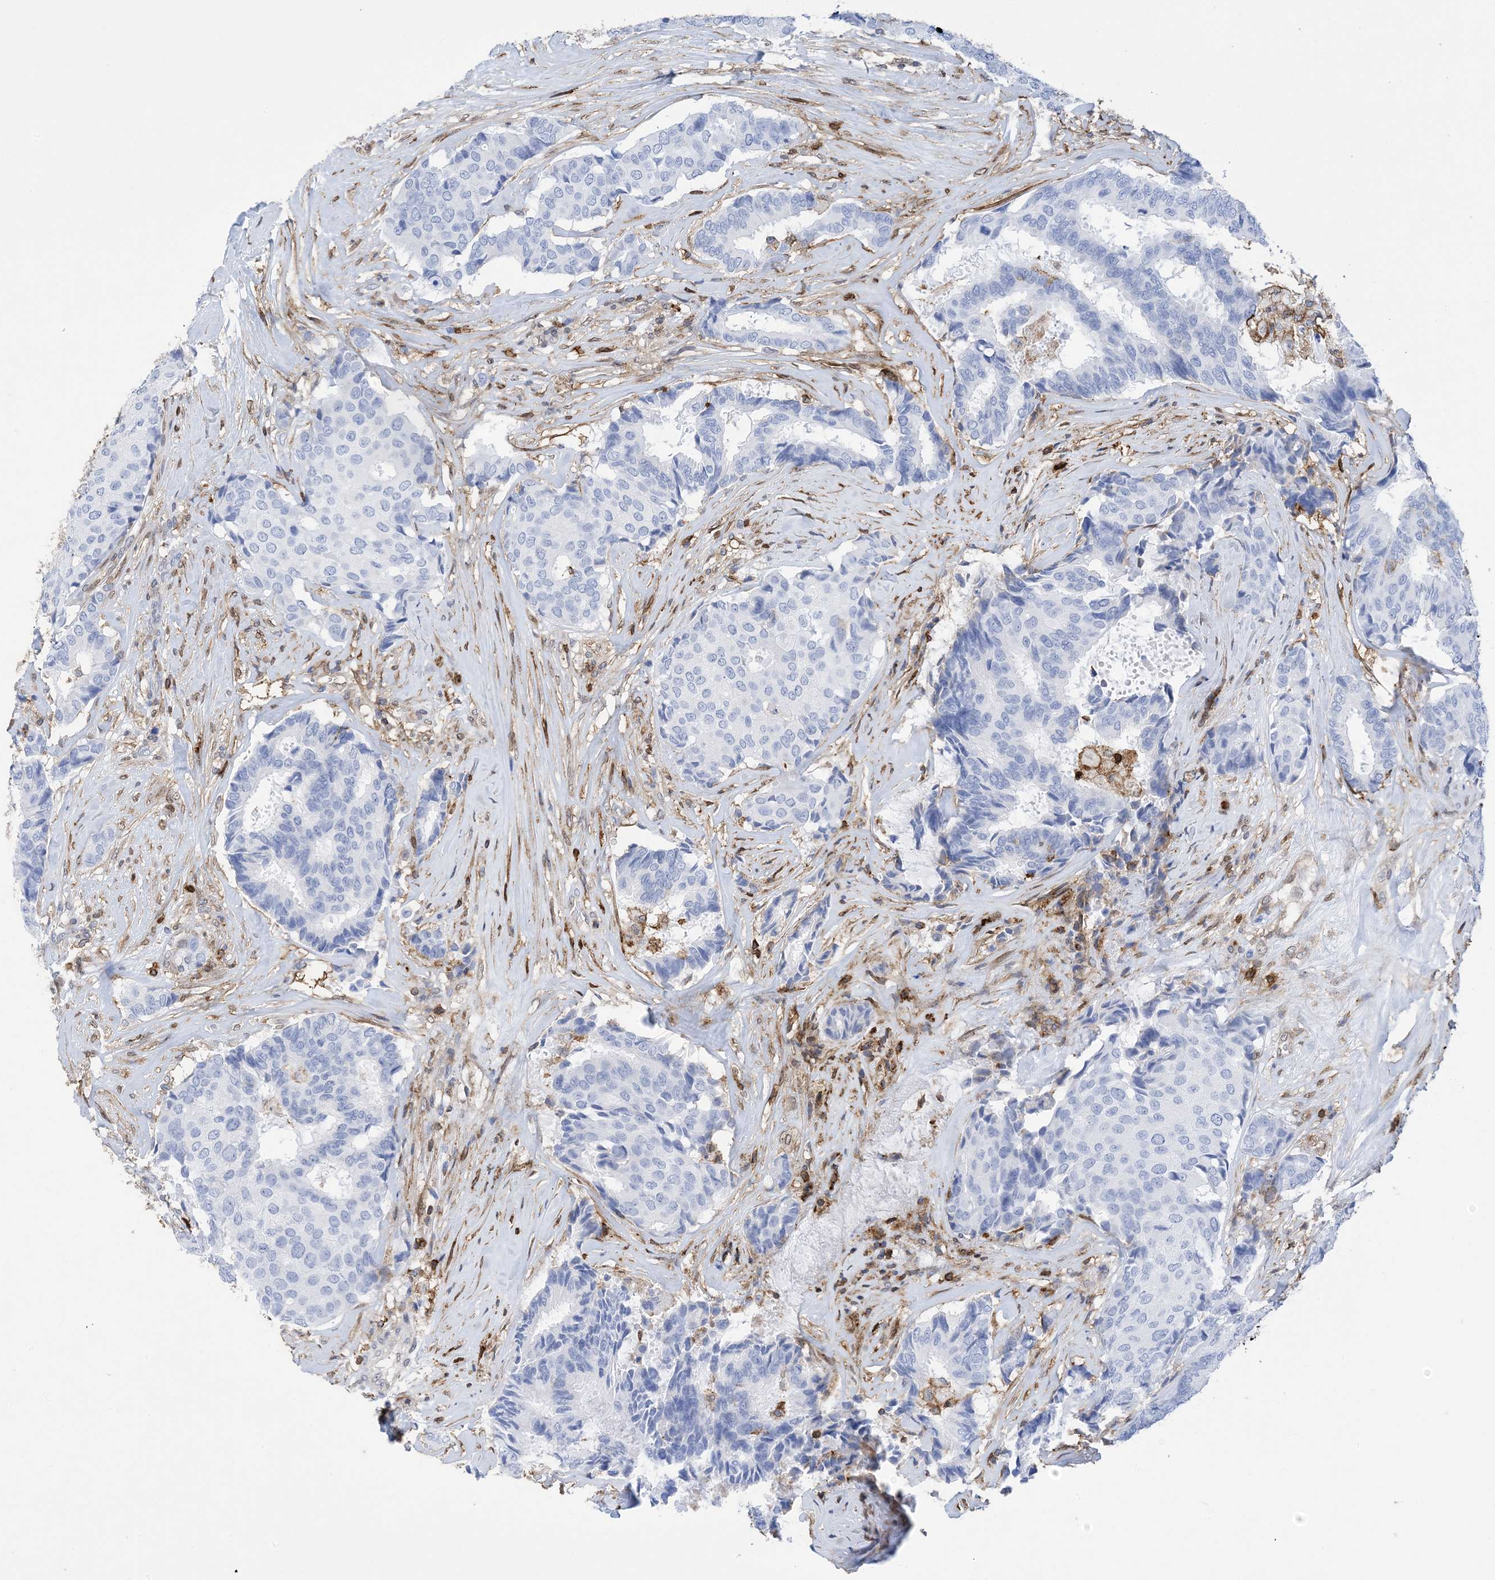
{"staining": {"intensity": "negative", "quantity": "none", "location": "none"}, "tissue": "breast cancer", "cell_type": "Tumor cells", "image_type": "cancer", "snomed": [{"axis": "morphology", "description": "Duct carcinoma"}, {"axis": "topography", "description": "Breast"}], "caption": "DAB (3,3'-diaminobenzidine) immunohistochemical staining of breast cancer (infiltrating ductal carcinoma) shows no significant expression in tumor cells. (DAB immunohistochemistry visualized using brightfield microscopy, high magnification).", "gene": "ANXA1", "patient": {"sex": "female", "age": 75}}